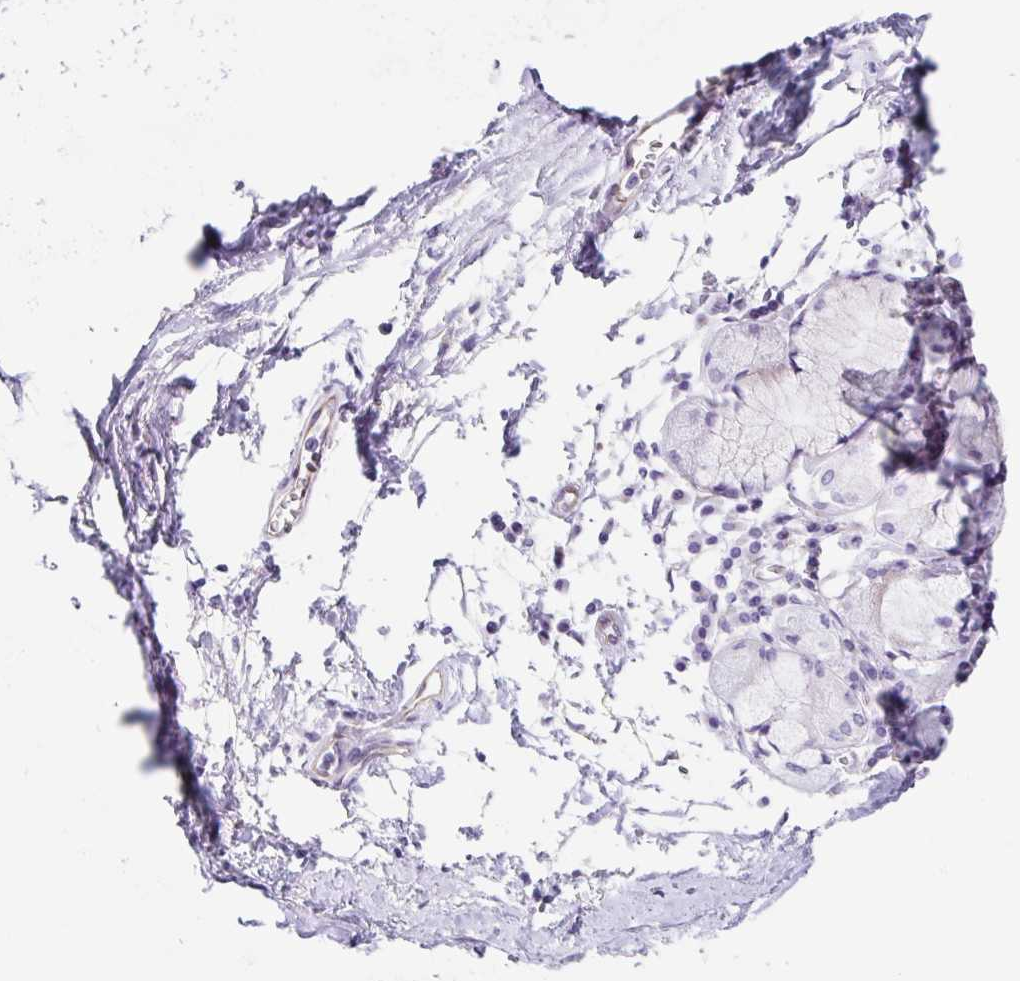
{"staining": {"intensity": "negative", "quantity": "none", "location": "none"}, "tissue": "adipose tissue", "cell_type": "Adipocytes", "image_type": "normal", "snomed": [{"axis": "morphology", "description": "Normal tissue, NOS"}, {"axis": "morphology", "description": "Degeneration, NOS"}, {"axis": "topography", "description": "Cartilage tissue"}, {"axis": "topography", "description": "Lung"}], "caption": "Immunohistochemistry (IHC) image of normal human adipose tissue stained for a protein (brown), which reveals no staining in adipocytes.", "gene": "DKK4", "patient": {"sex": "female", "age": 61}}